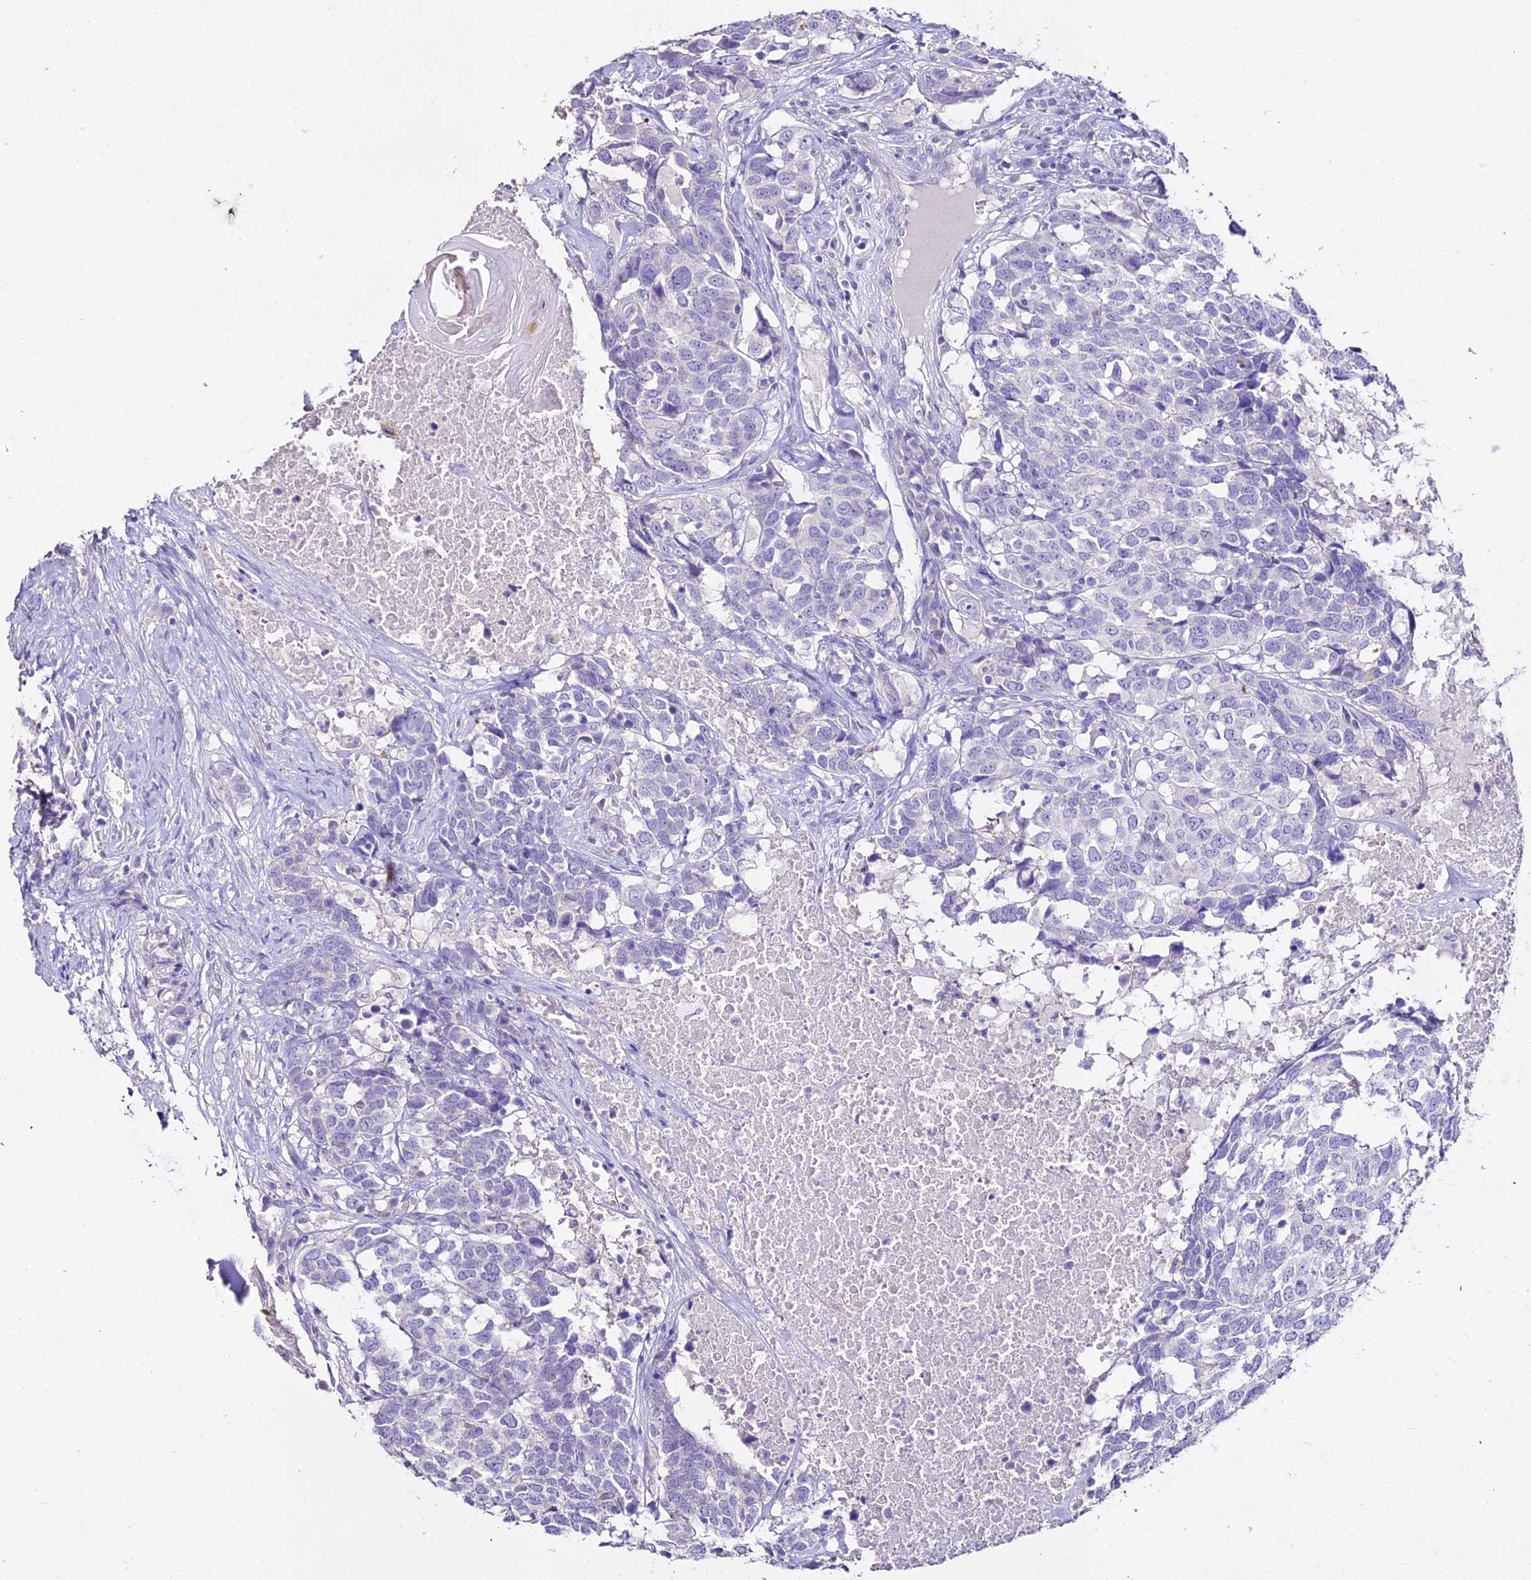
{"staining": {"intensity": "negative", "quantity": "none", "location": "none"}, "tissue": "head and neck cancer", "cell_type": "Tumor cells", "image_type": "cancer", "snomed": [{"axis": "morphology", "description": "Squamous cell carcinoma, NOS"}, {"axis": "topography", "description": "Head-Neck"}], "caption": "Tumor cells show no significant staining in head and neck cancer.", "gene": "GLYAT", "patient": {"sex": "male", "age": 66}}